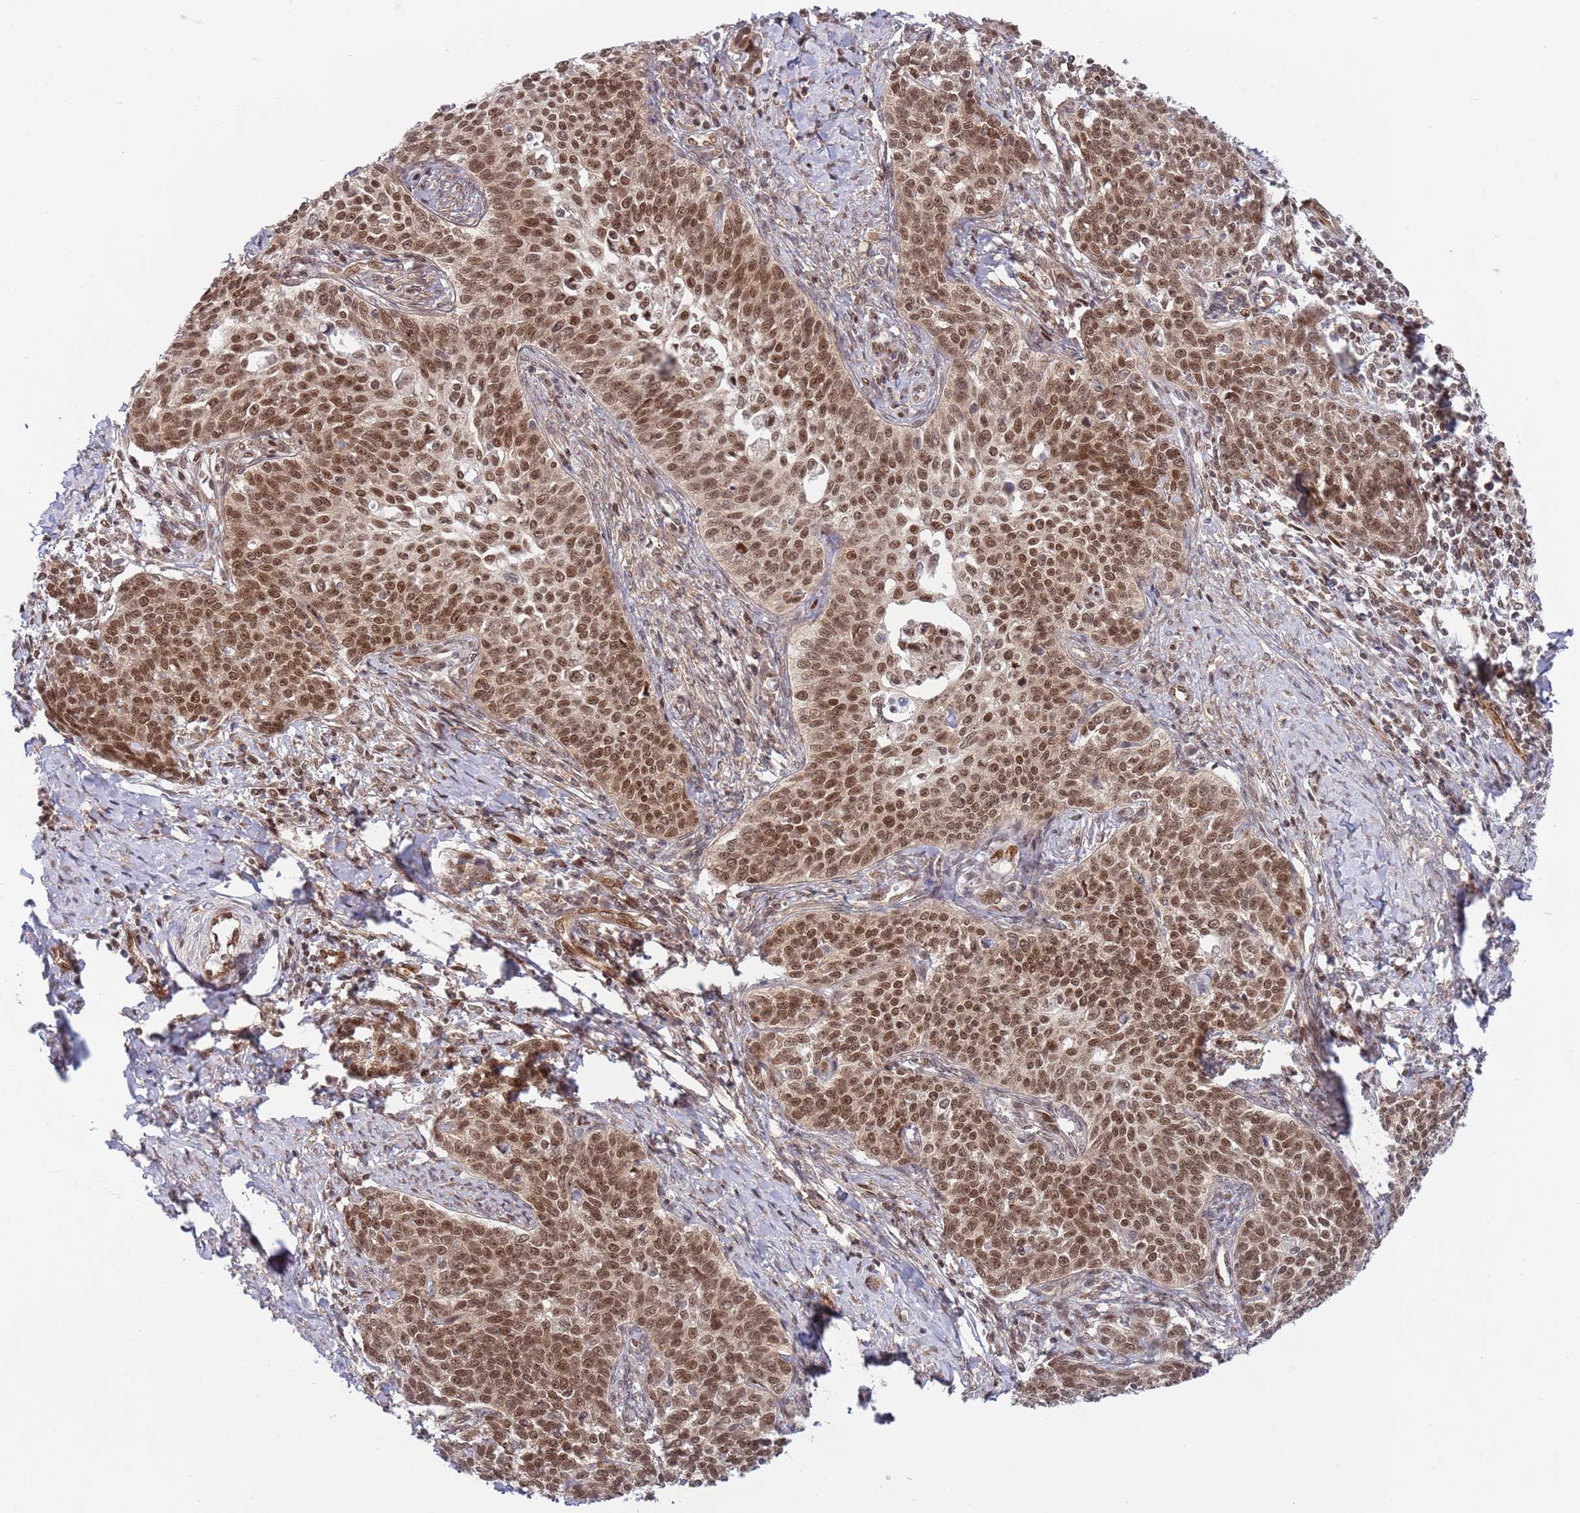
{"staining": {"intensity": "strong", "quantity": ">75%", "location": "nuclear"}, "tissue": "cervical cancer", "cell_type": "Tumor cells", "image_type": "cancer", "snomed": [{"axis": "morphology", "description": "Squamous cell carcinoma, NOS"}, {"axis": "topography", "description": "Cervix"}], "caption": "The histopathology image reveals immunohistochemical staining of cervical cancer. There is strong nuclear staining is seen in approximately >75% of tumor cells. The staining is performed using DAB brown chromogen to label protein expression. The nuclei are counter-stained blue using hematoxylin.", "gene": "TBX10", "patient": {"sex": "female", "age": 39}}